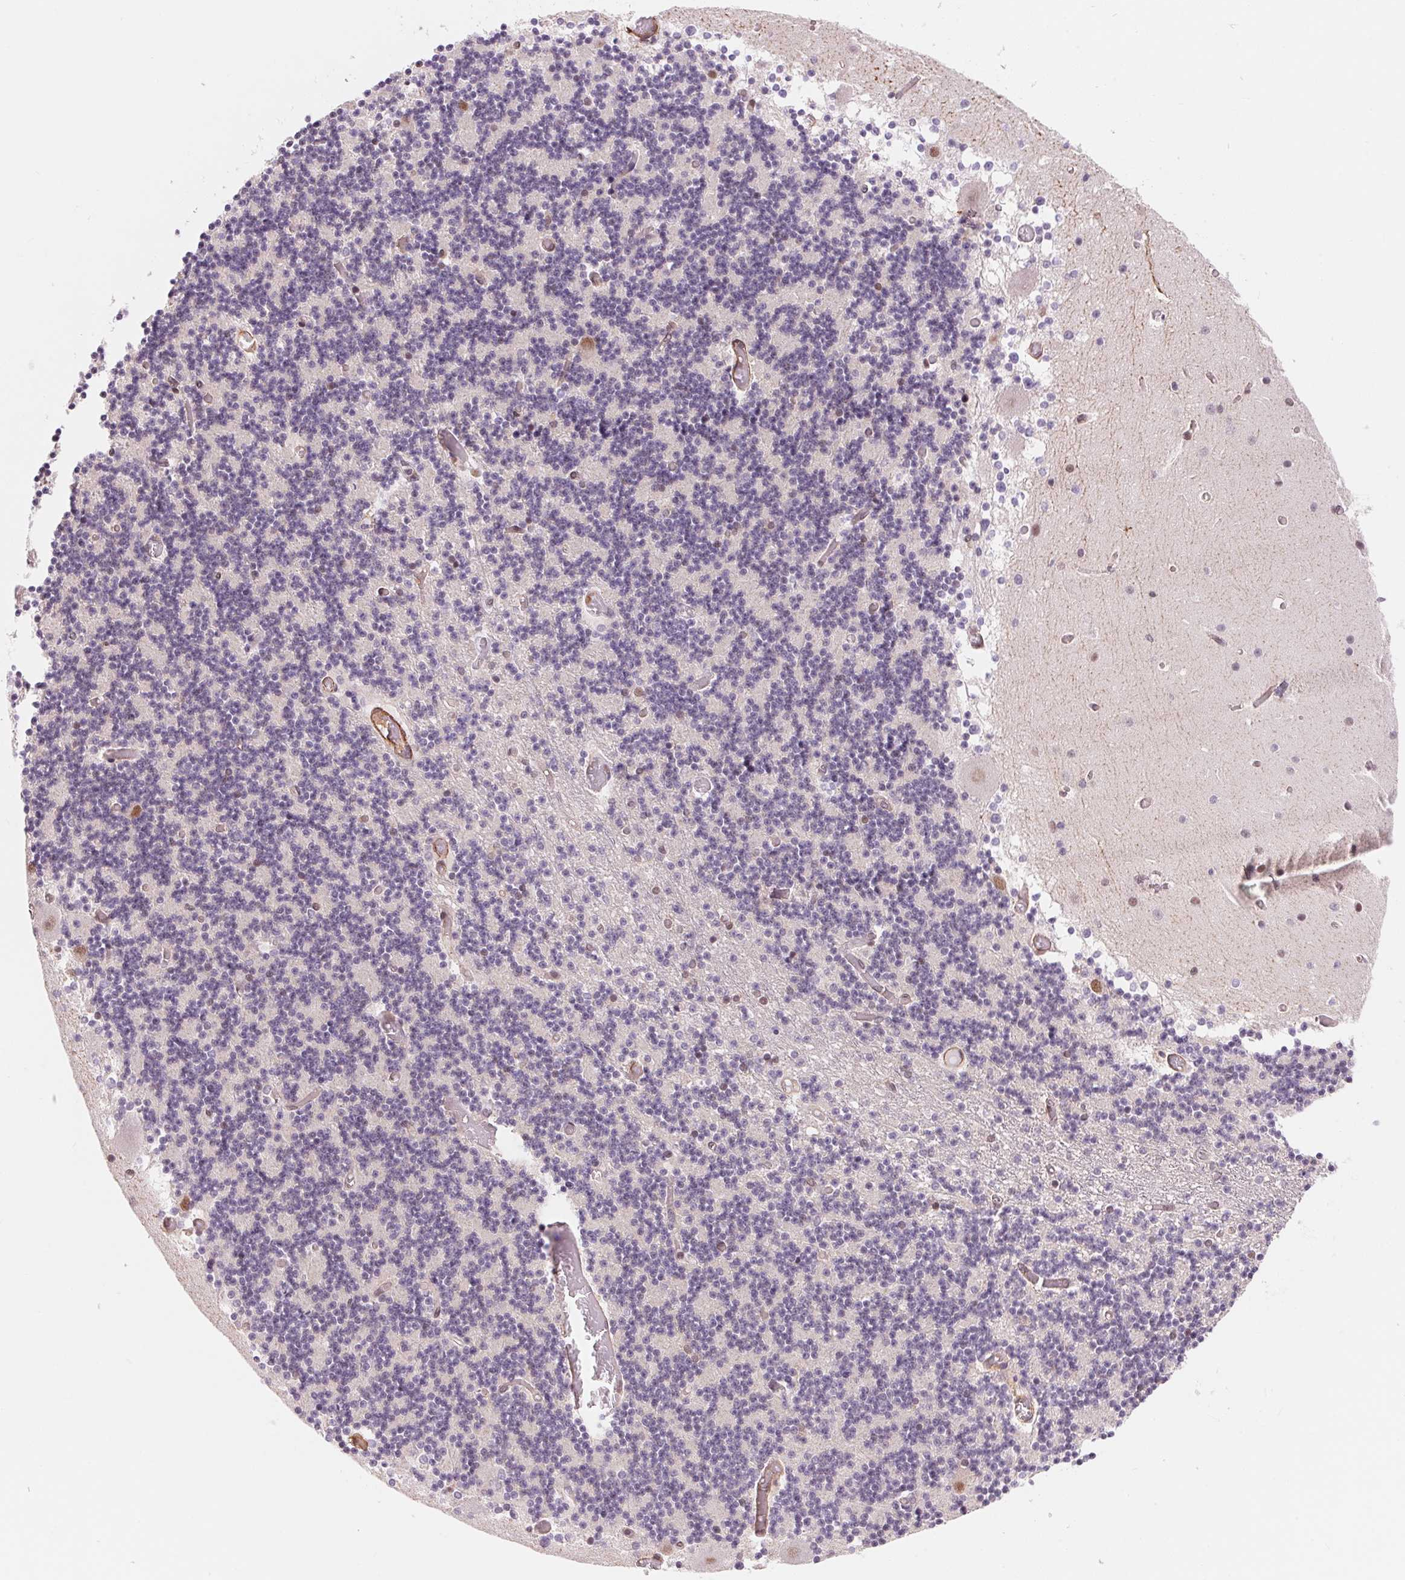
{"staining": {"intensity": "negative", "quantity": "none", "location": "none"}, "tissue": "cerebellum", "cell_type": "Cells in granular layer", "image_type": "normal", "snomed": [{"axis": "morphology", "description": "Normal tissue, NOS"}, {"axis": "topography", "description": "Cerebellum"}], "caption": "This is an immunohistochemistry image of normal cerebellum. There is no positivity in cells in granular layer.", "gene": "BCAT1", "patient": {"sex": "female", "age": 28}}